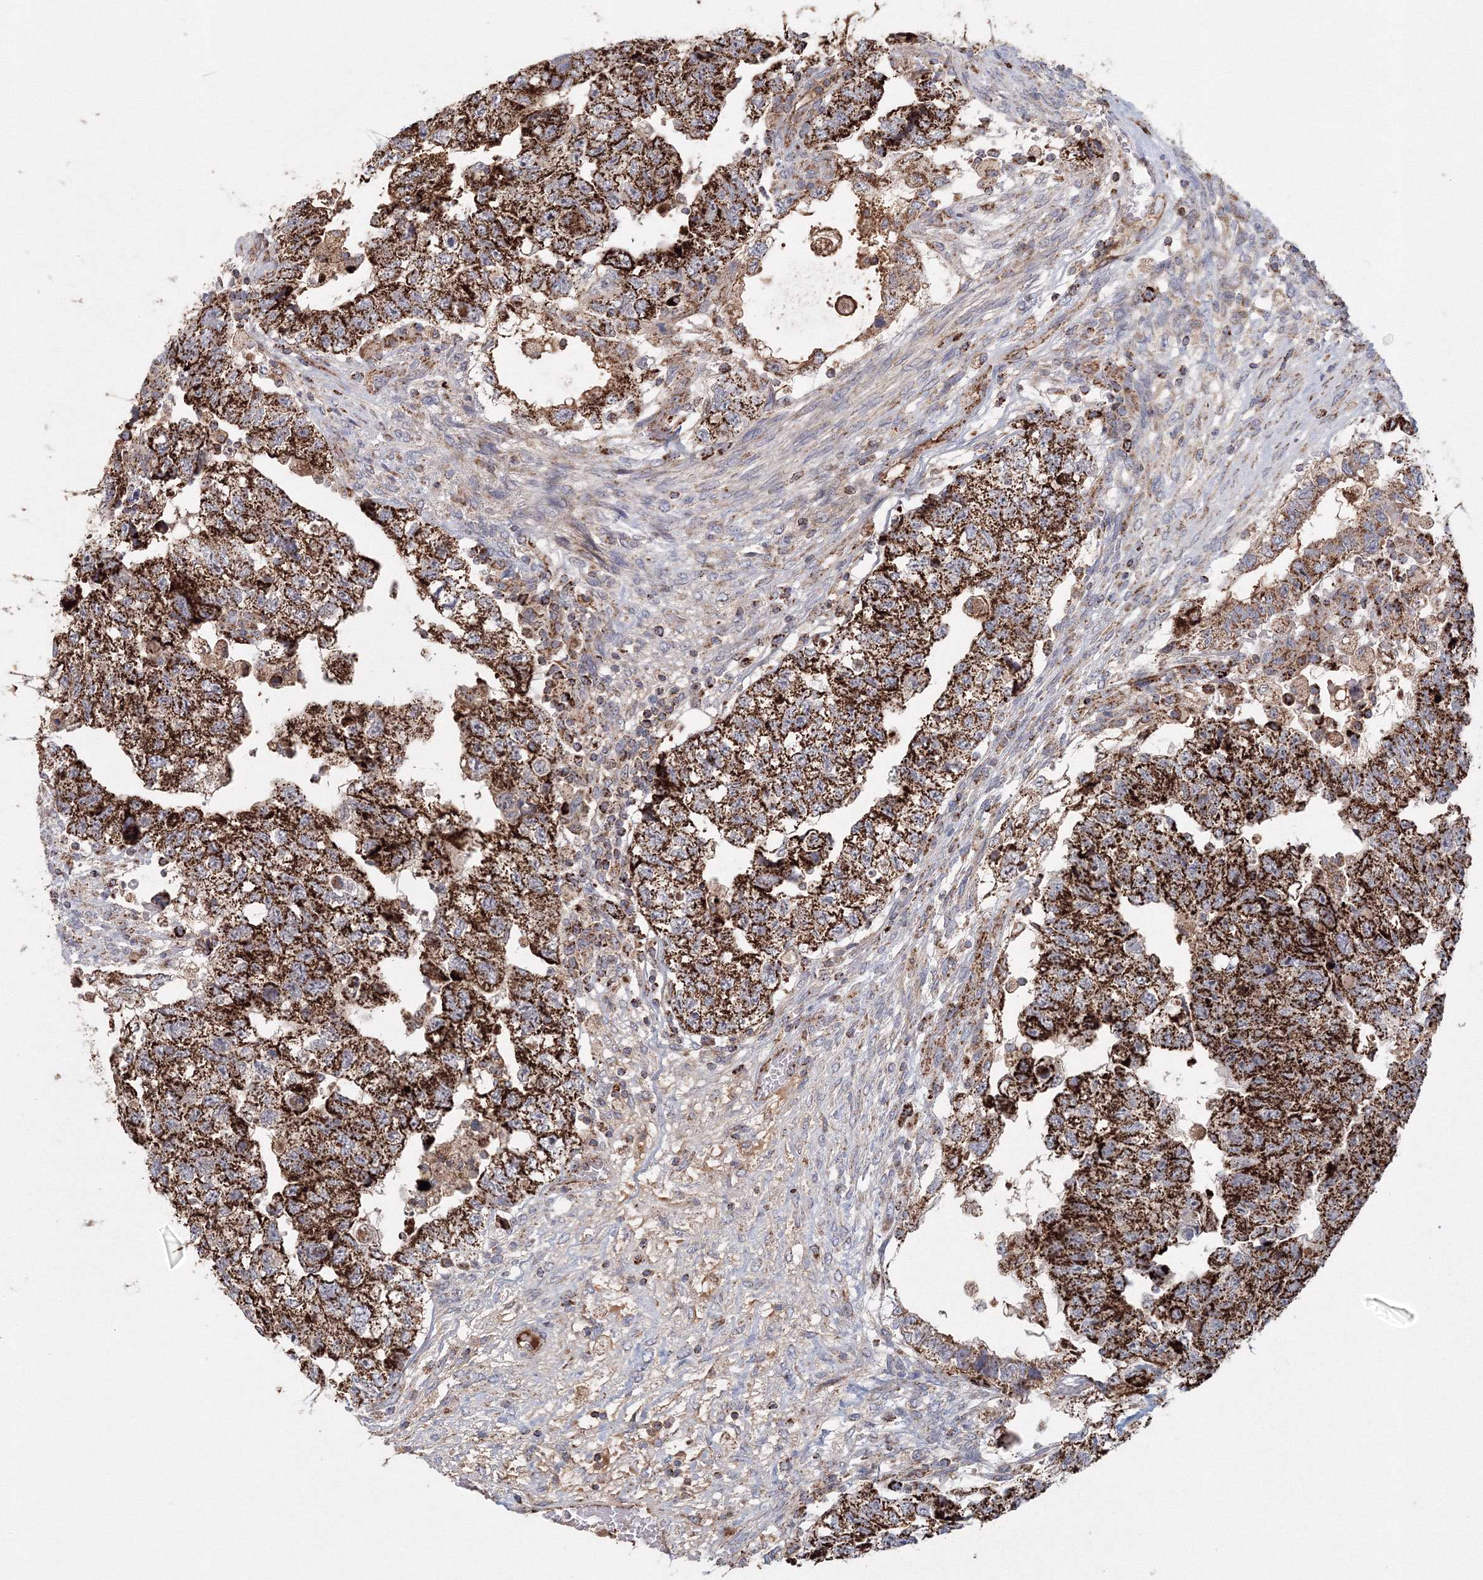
{"staining": {"intensity": "strong", "quantity": ">75%", "location": "cytoplasmic/membranous"}, "tissue": "testis cancer", "cell_type": "Tumor cells", "image_type": "cancer", "snomed": [{"axis": "morphology", "description": "Carcinoma, Embryonal, NOS"}, {"axis": "topography", "description": "Testis"}], "caption": "Immunohistochemical staining of testis cancer (embryonal carcinoma) demonstrates high levels of strong cytoplasmic/membranous positivity in about >75% of tumor cells.", "gene": "GRPEL1", "patient": {"sex": "male", "age": 36}}